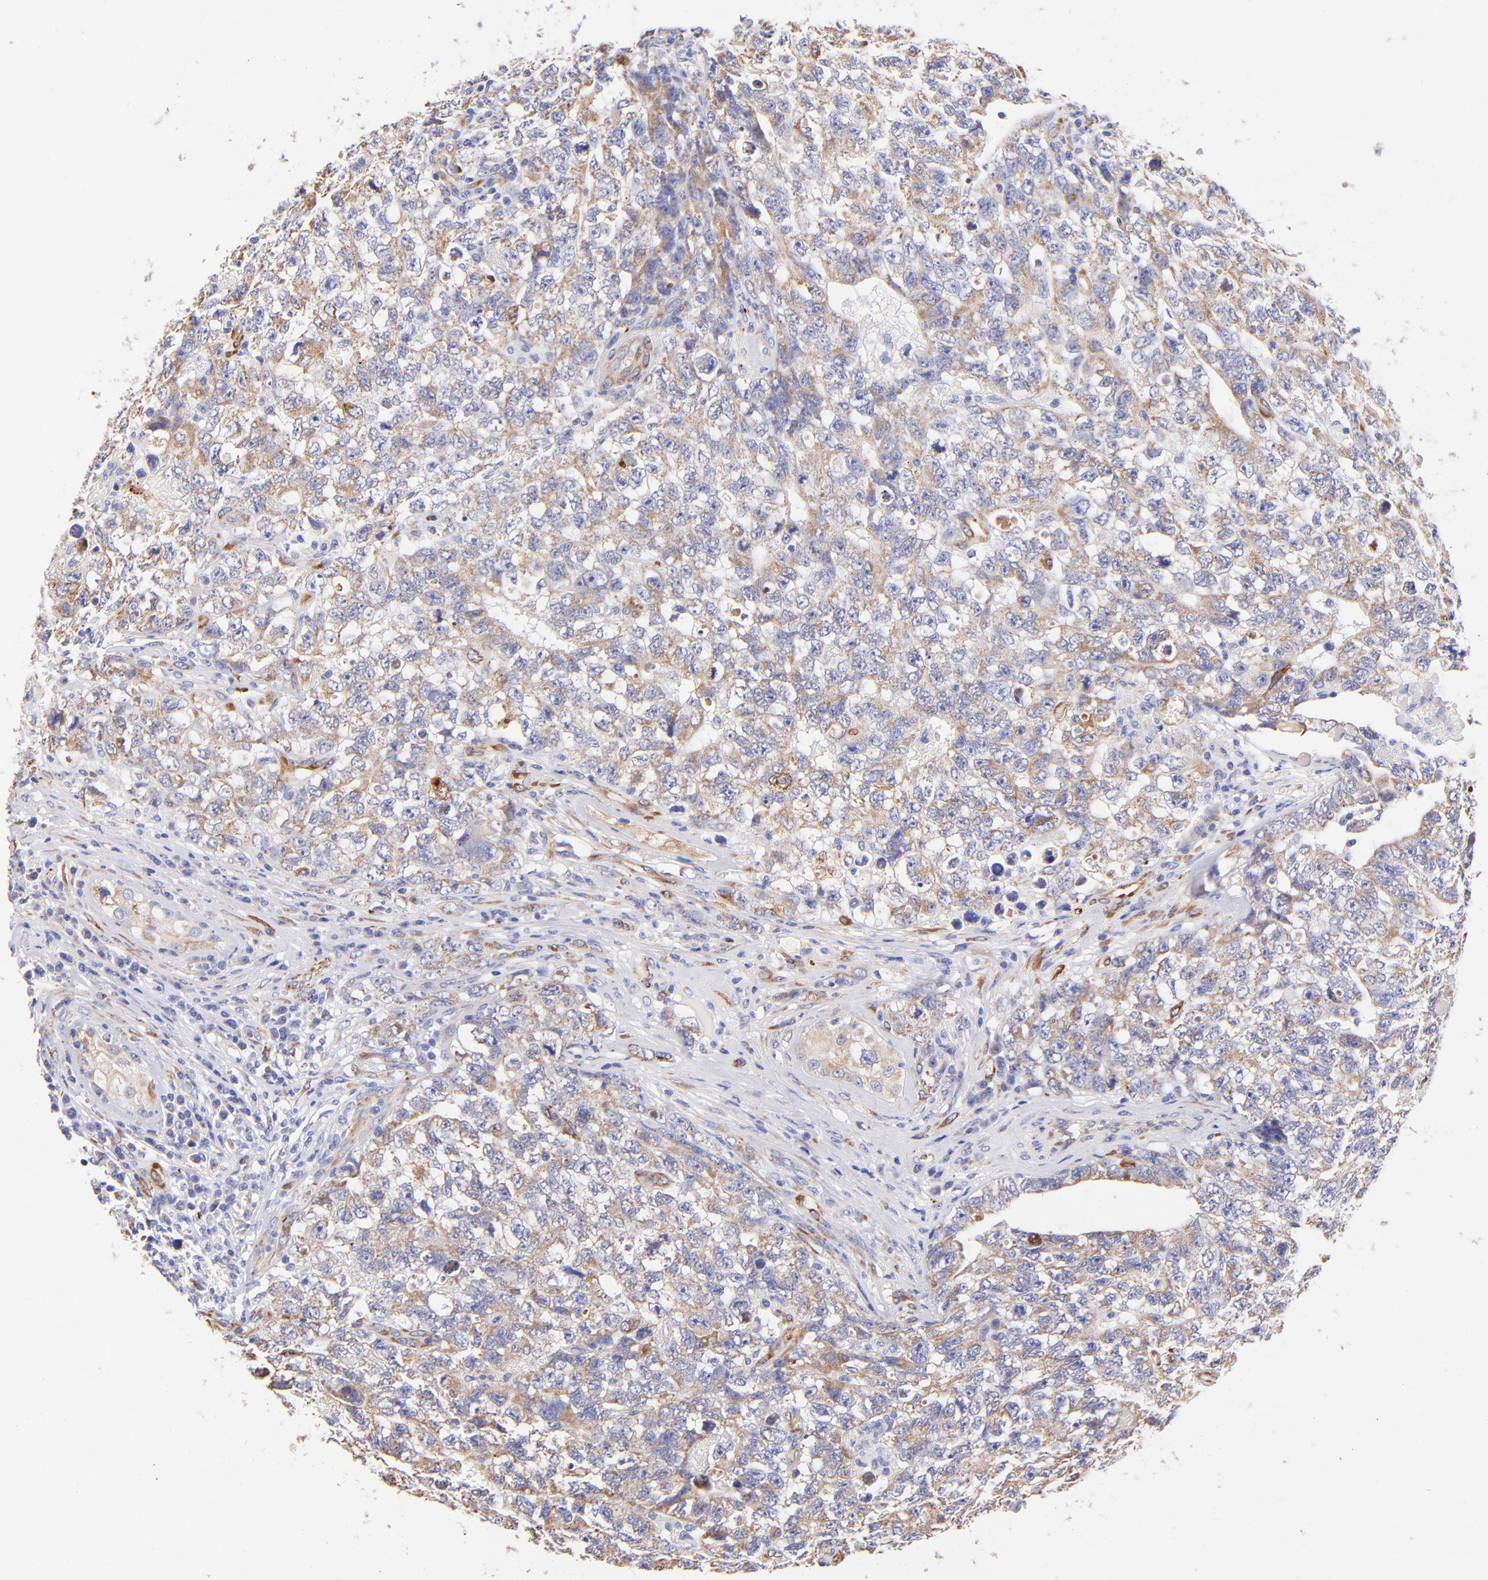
{"staining": {"intensity": "moderate", "quantity": ">75%", "location": "cytoplasmic/membranous"}, "tissue": "testis cancer", "cell_type": "Tumor cells", "image_type": "cancer", "snomed": [{"axis": "morphology", "description": "Carcinoma, Embryonal, NOS"}, {"axis": "topography", "description": "Testis"}], "caption": "High-power microscopy captured an IHC histopathology image of testis cancer, revealing moderate cytoplasmic/membranous positivity in approximately >75% of tumor cells.", "gene": "SPARC", "patient": {"sex": "male", "age": 31}}